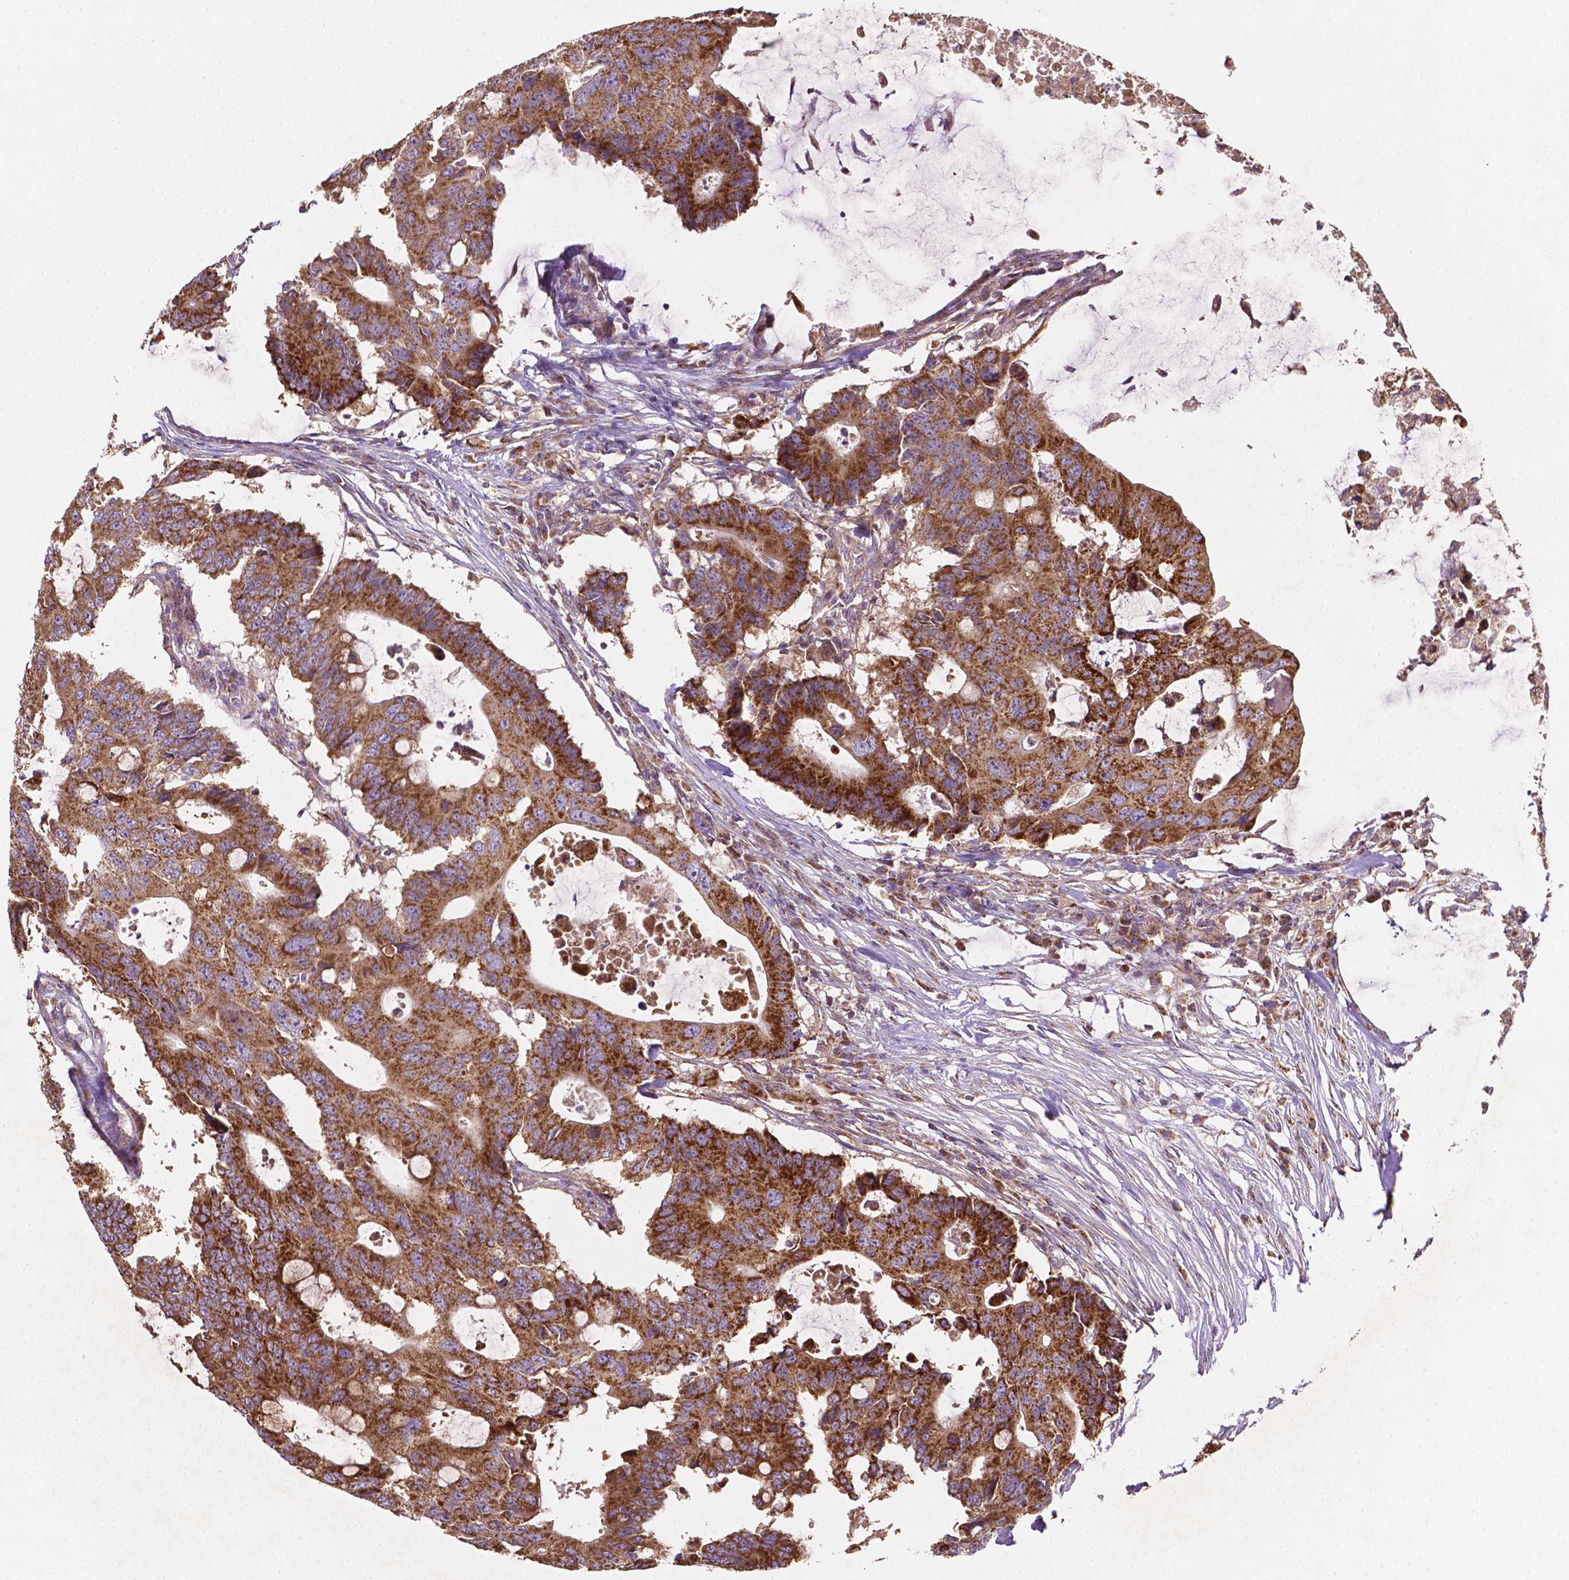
{"staining": {"intensity": "strong", "quantity": ">75%", "location": "cytoplasmic/membranous"}, "tissue": "colorectal cancer", "cell_type": "Tumor cells", "image_type": "cancer", "snomed": [{"axis": "morphology", "description": "Adenocarcinoma, NOS"}, {"axis": "topography", "description": "Colon"}], "caption": "This histopathology image exhibits colorectal cancer stained with immunohistochemistry to label a protein in brown. The cytoplasmic/membranous of tumor cells show strong positivity for the protein. Nuclei are counter-stained blue.", "gene": "ILVBL", "patient": {"sex": "male", "age": 71}}